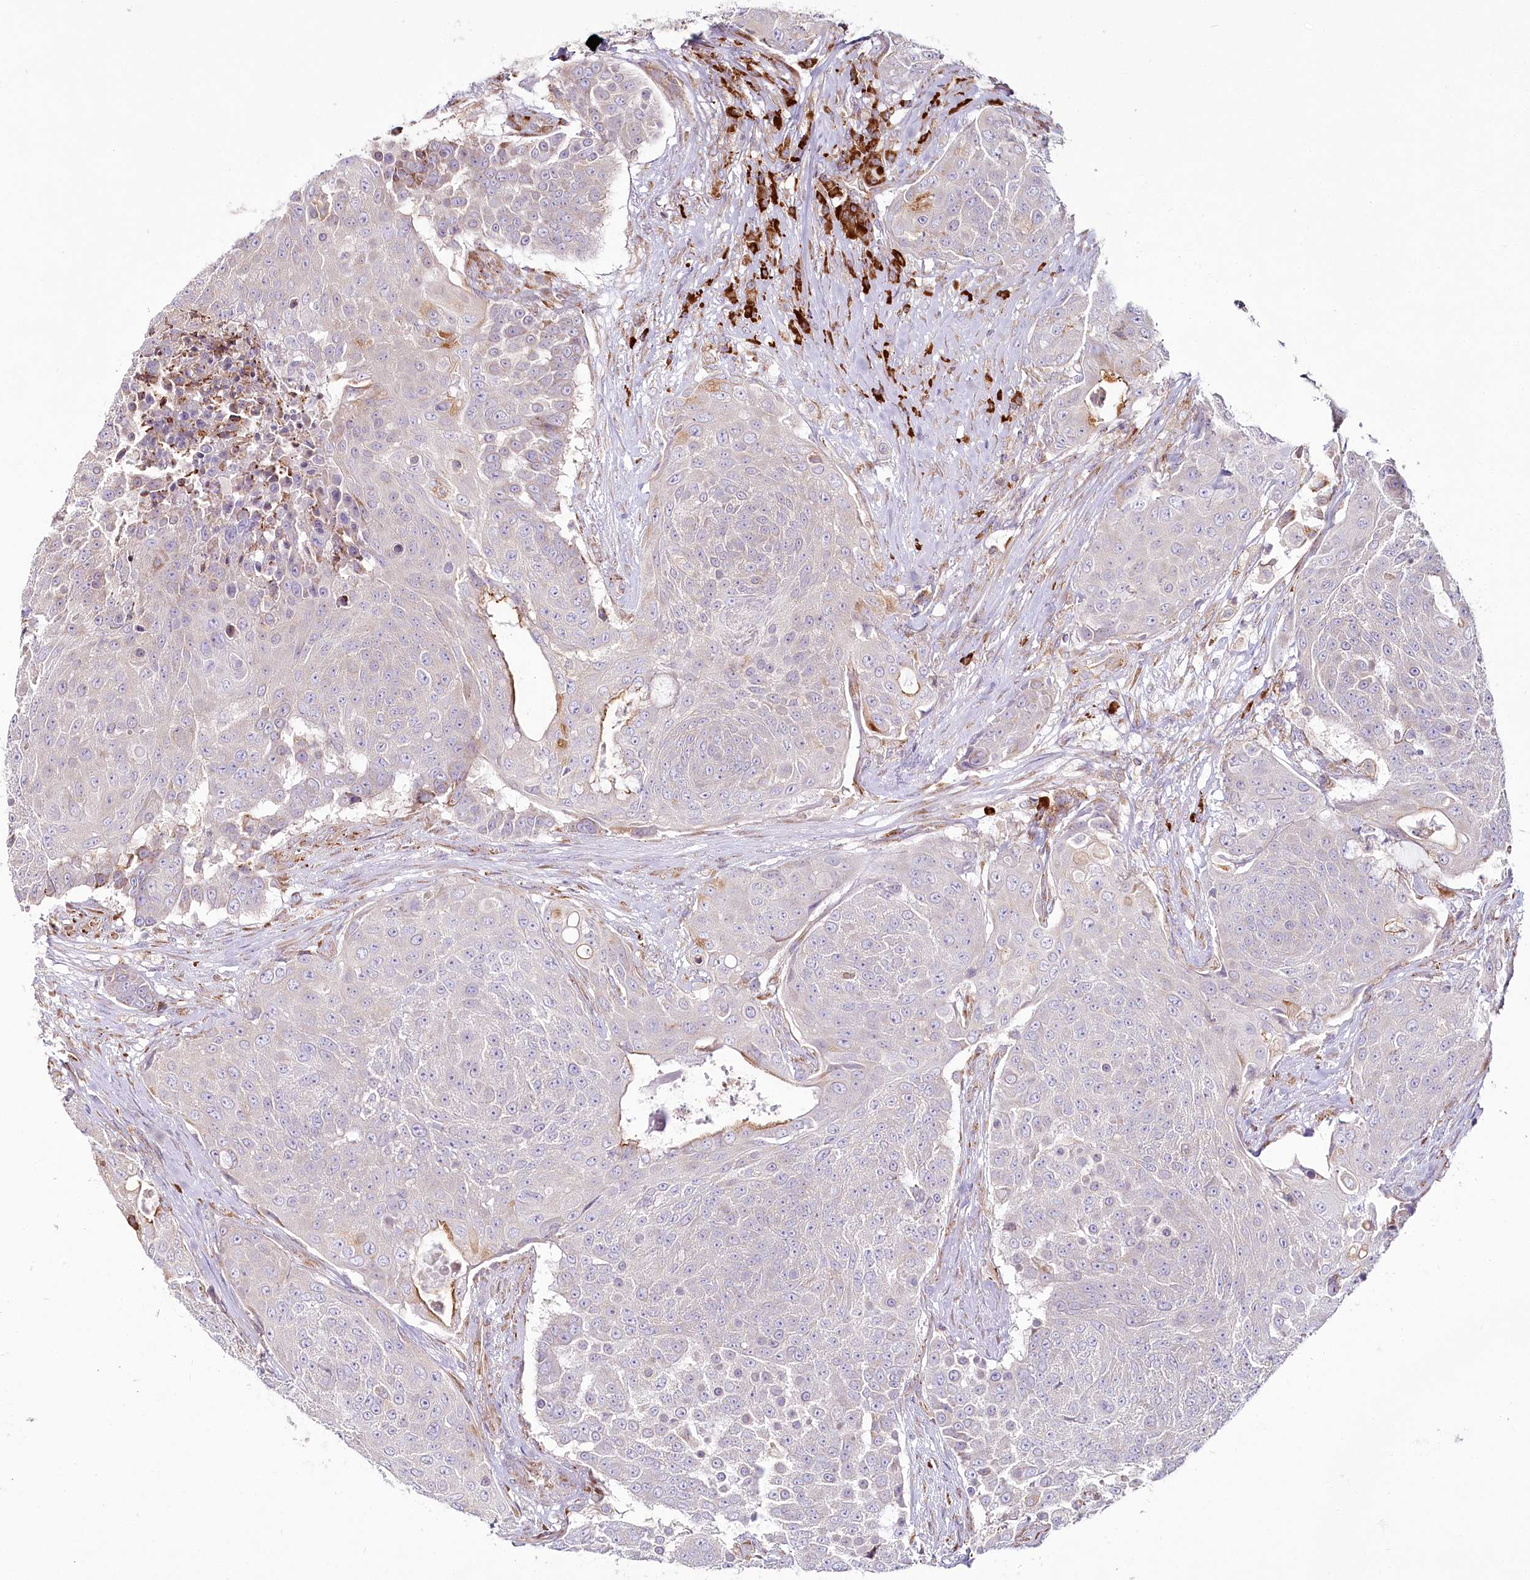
{"staining": {"intensity": "negative", "quantity": "none", "location": "none"}, "tissue": "urothelial cancer", "cell_type": "Tumor cells", "image_type": "cancer", "snomed": [{"axis": "morphology", "description": "Urothelial carcinoma, High grade"}, {"axis": "topography", "description": "Urinary bladder"}], "caption": "There is no significant expression in tumor cells of urothelial cancer.", "gene": "POGLUT1", "patient": {"sex": "female", "age": 63}}